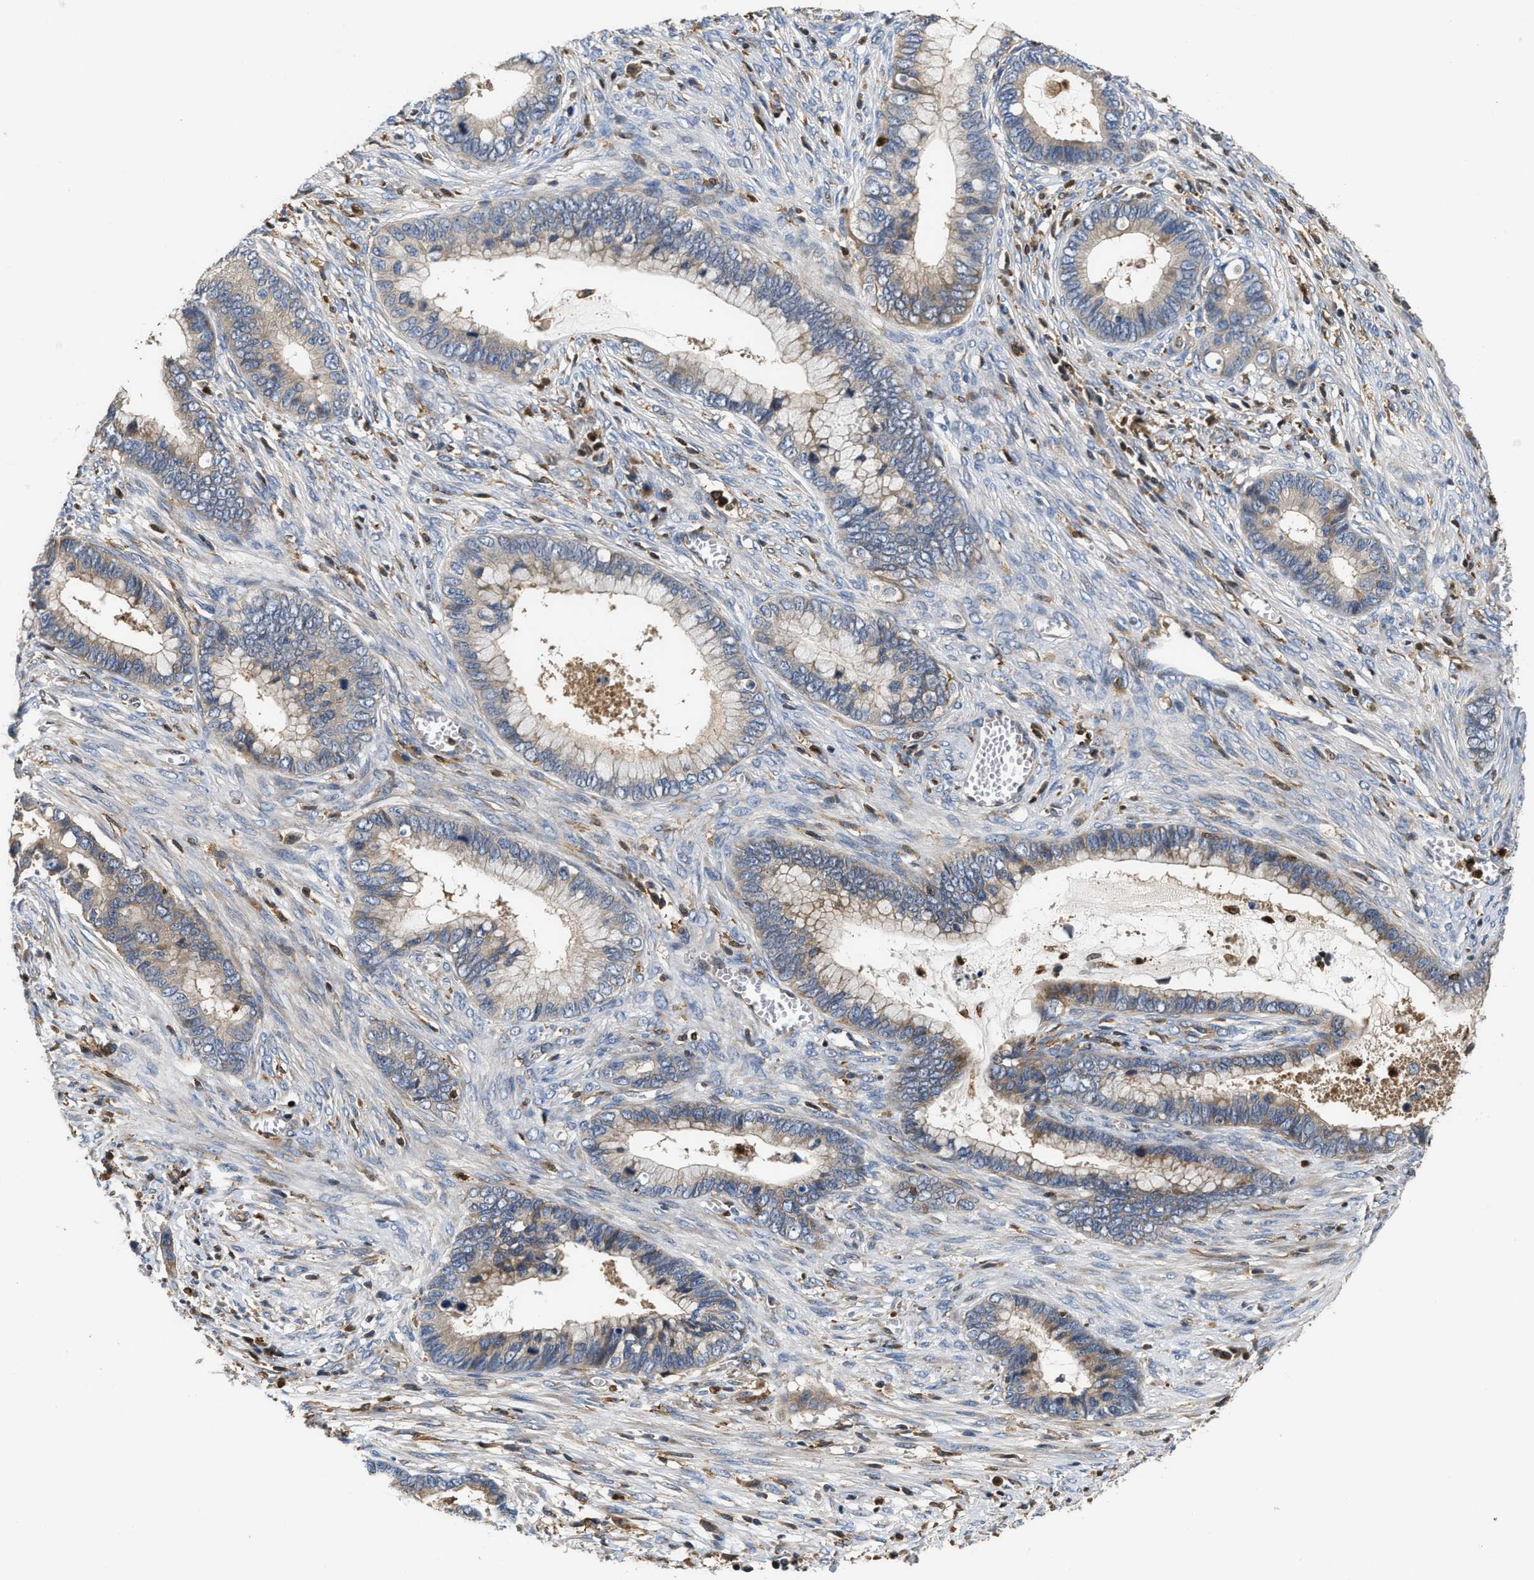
{"staining": {"intensity": "weak", "quantity": "<25%", "location": "cytoplasmic/membranous"}, "tissue": "cervical cancer", "cell_type": "Tumor cells", "image_type": "cancer", "snomed": [{"axis": "morphology", "description": "Adenocarcinoma, NOS"}, {"axis": "topography", "description": "Cervix"}], "caption": "Image shows no protein staining in tumor cells of adenocarcinoma (cervical) tissue.", "gene": "OSTF1", "patient": {"sex": "female", "age": 44}}